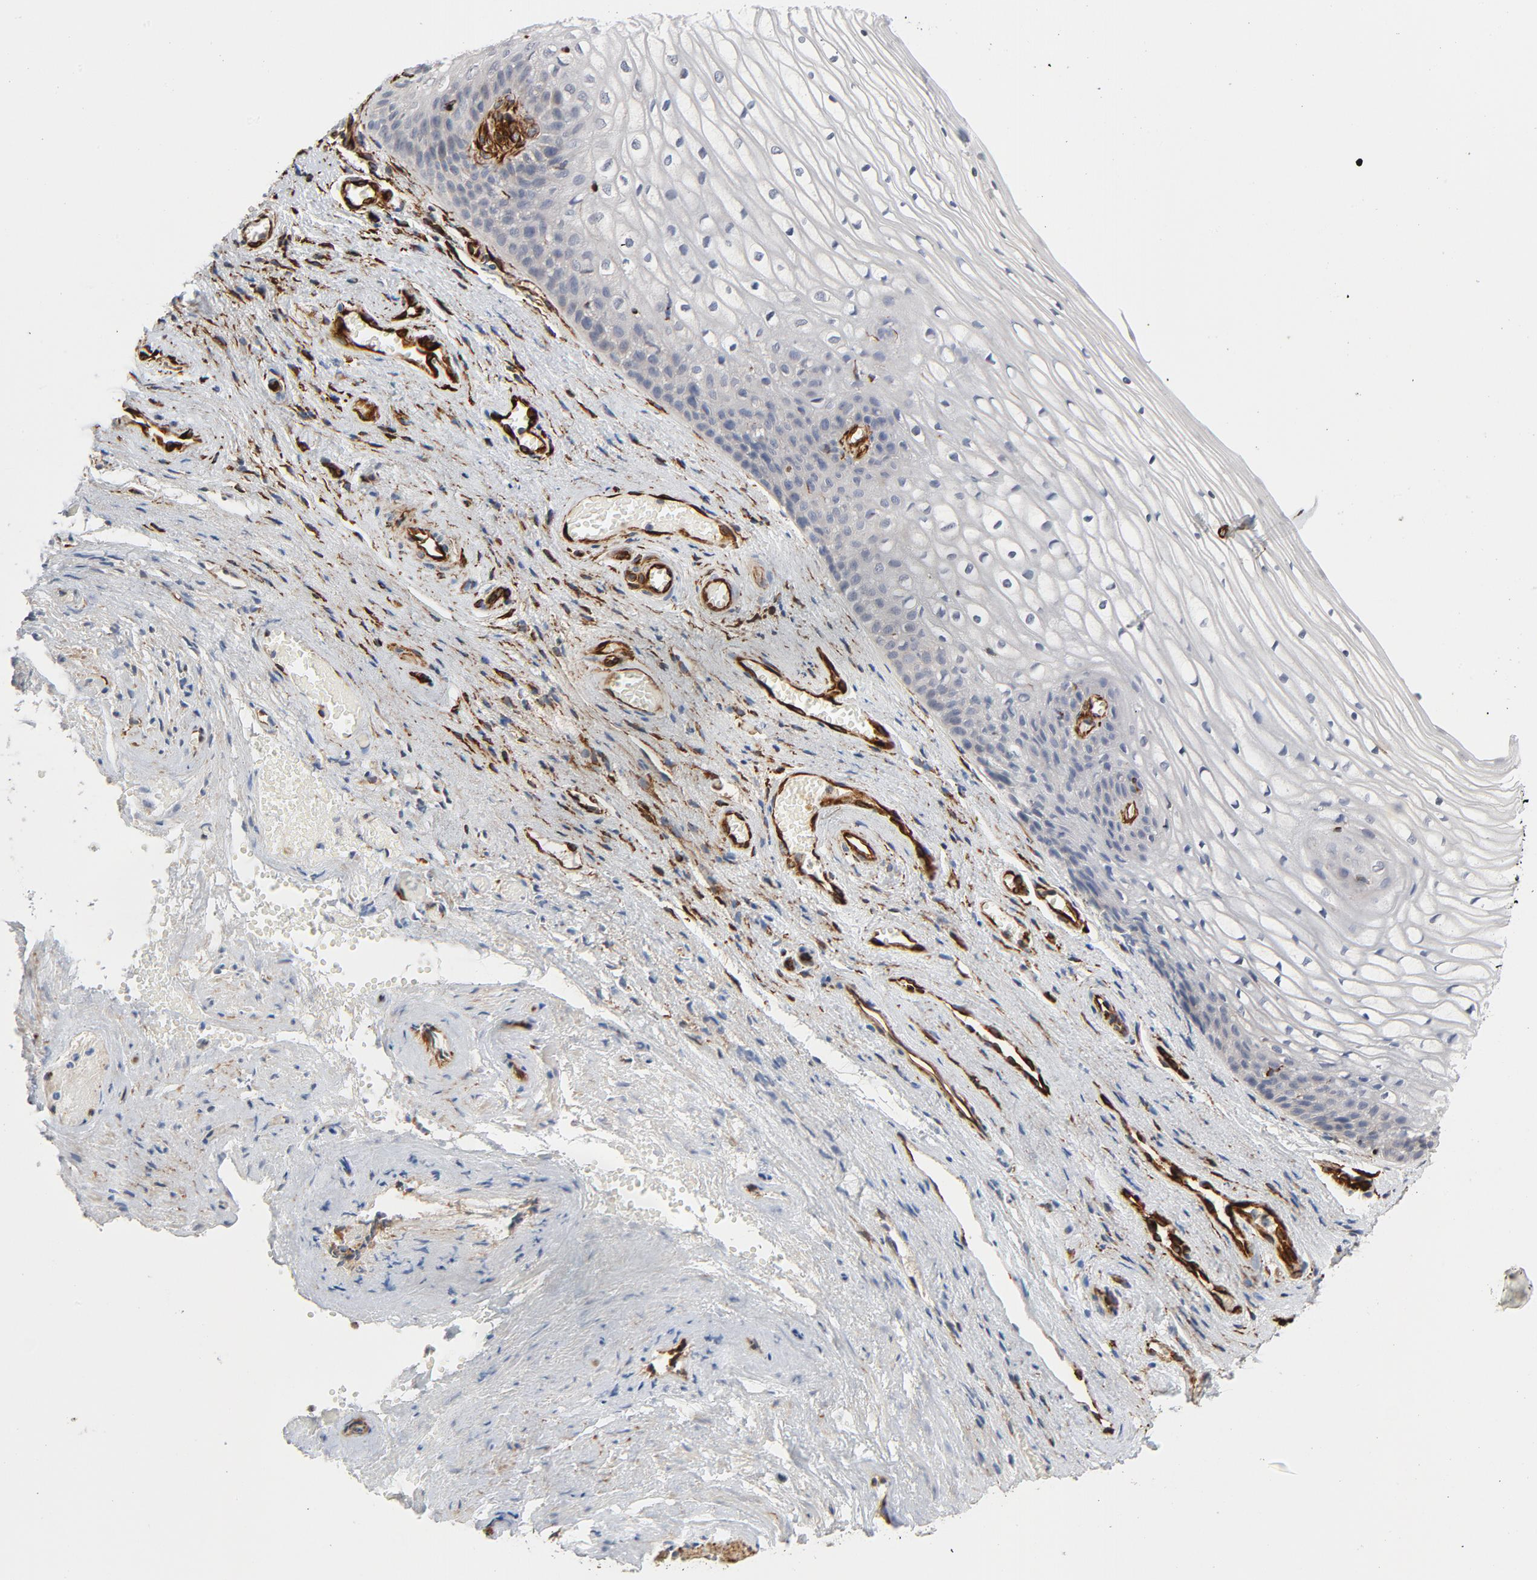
{"staining": {"intensity": "negative", "quantity": "none", "location": "none"}, "tissue": "vagina", "cell_type": "Squamous epithelial cells", "image_type": "normal", "snomed": [{"axis": "morphology", "description": "Normal tissue, NOS"}, {"axis": "topography", "description": "Vagina"}], "caption": "Protein analysis of normal vagina demonstrates no significant staining in squamous epithelial cells. (DAB IHC with hematoxylin counter stain).", "gene": "FAM118A", "patient": {"sex": "female", "age": 34}}